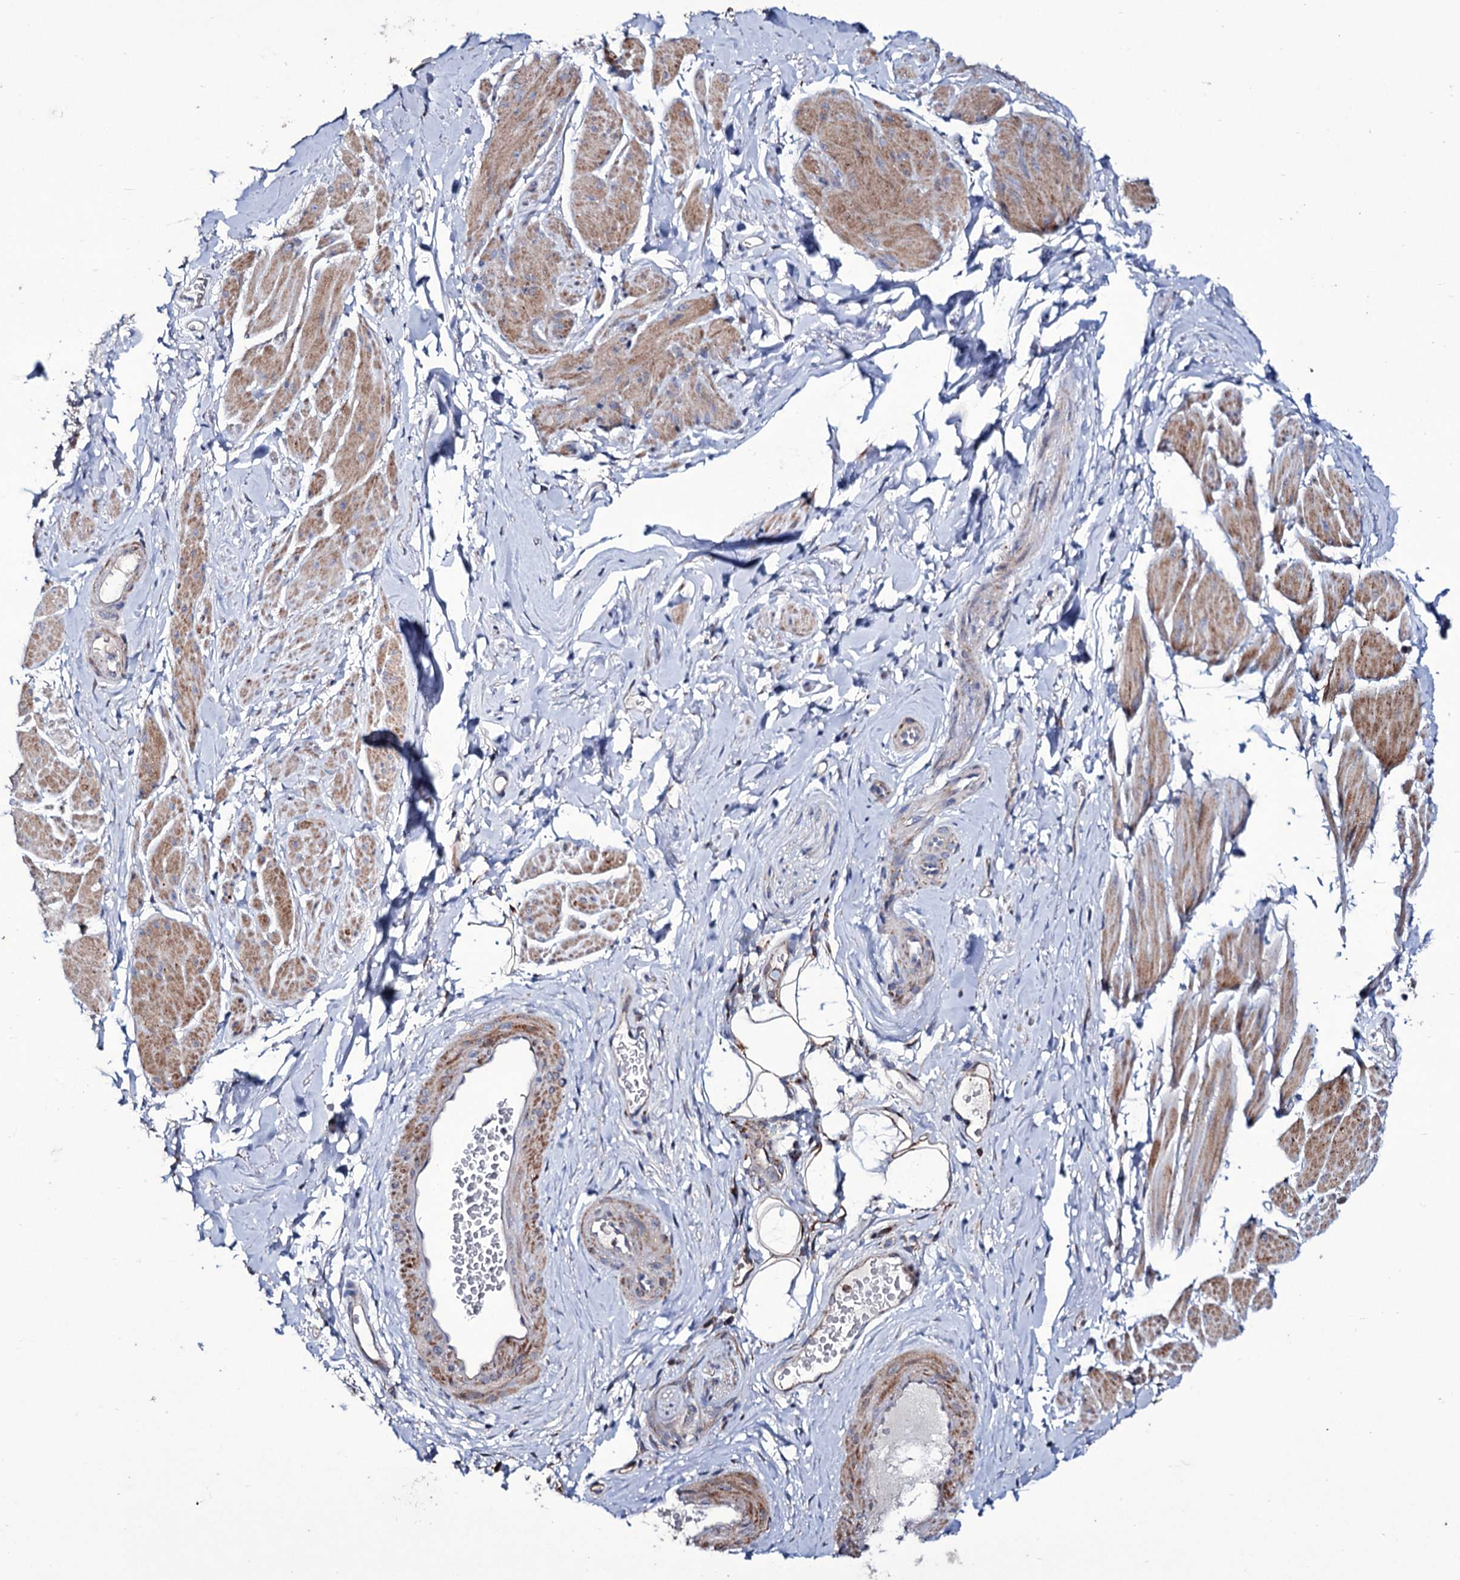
{"staining": {"intensity": "moderate", "quantity": "<25%", "location": "cytoplasmic/membranous"}, "tissue": "smooth muscle", "cell_type": "Smooth muscle cells", "image_type": "normal", "snomed": [{"axis": "morphology", "description": "Normal tissue, NOS"}, {"axis": "topography", "description": "Smooth muscle"}, {"axis": "topography", "description": "Peripheral nerve tissue"}], "caption": "The image exhibits immunohistochemical staining of benign smooth muscle. There is moderate cytoplasmic/membranous expression is appreciated in about <25% of smooth muscle cells.", "gene": "TUBGCP5", "patient": {"sex": "male", "age": 69}}